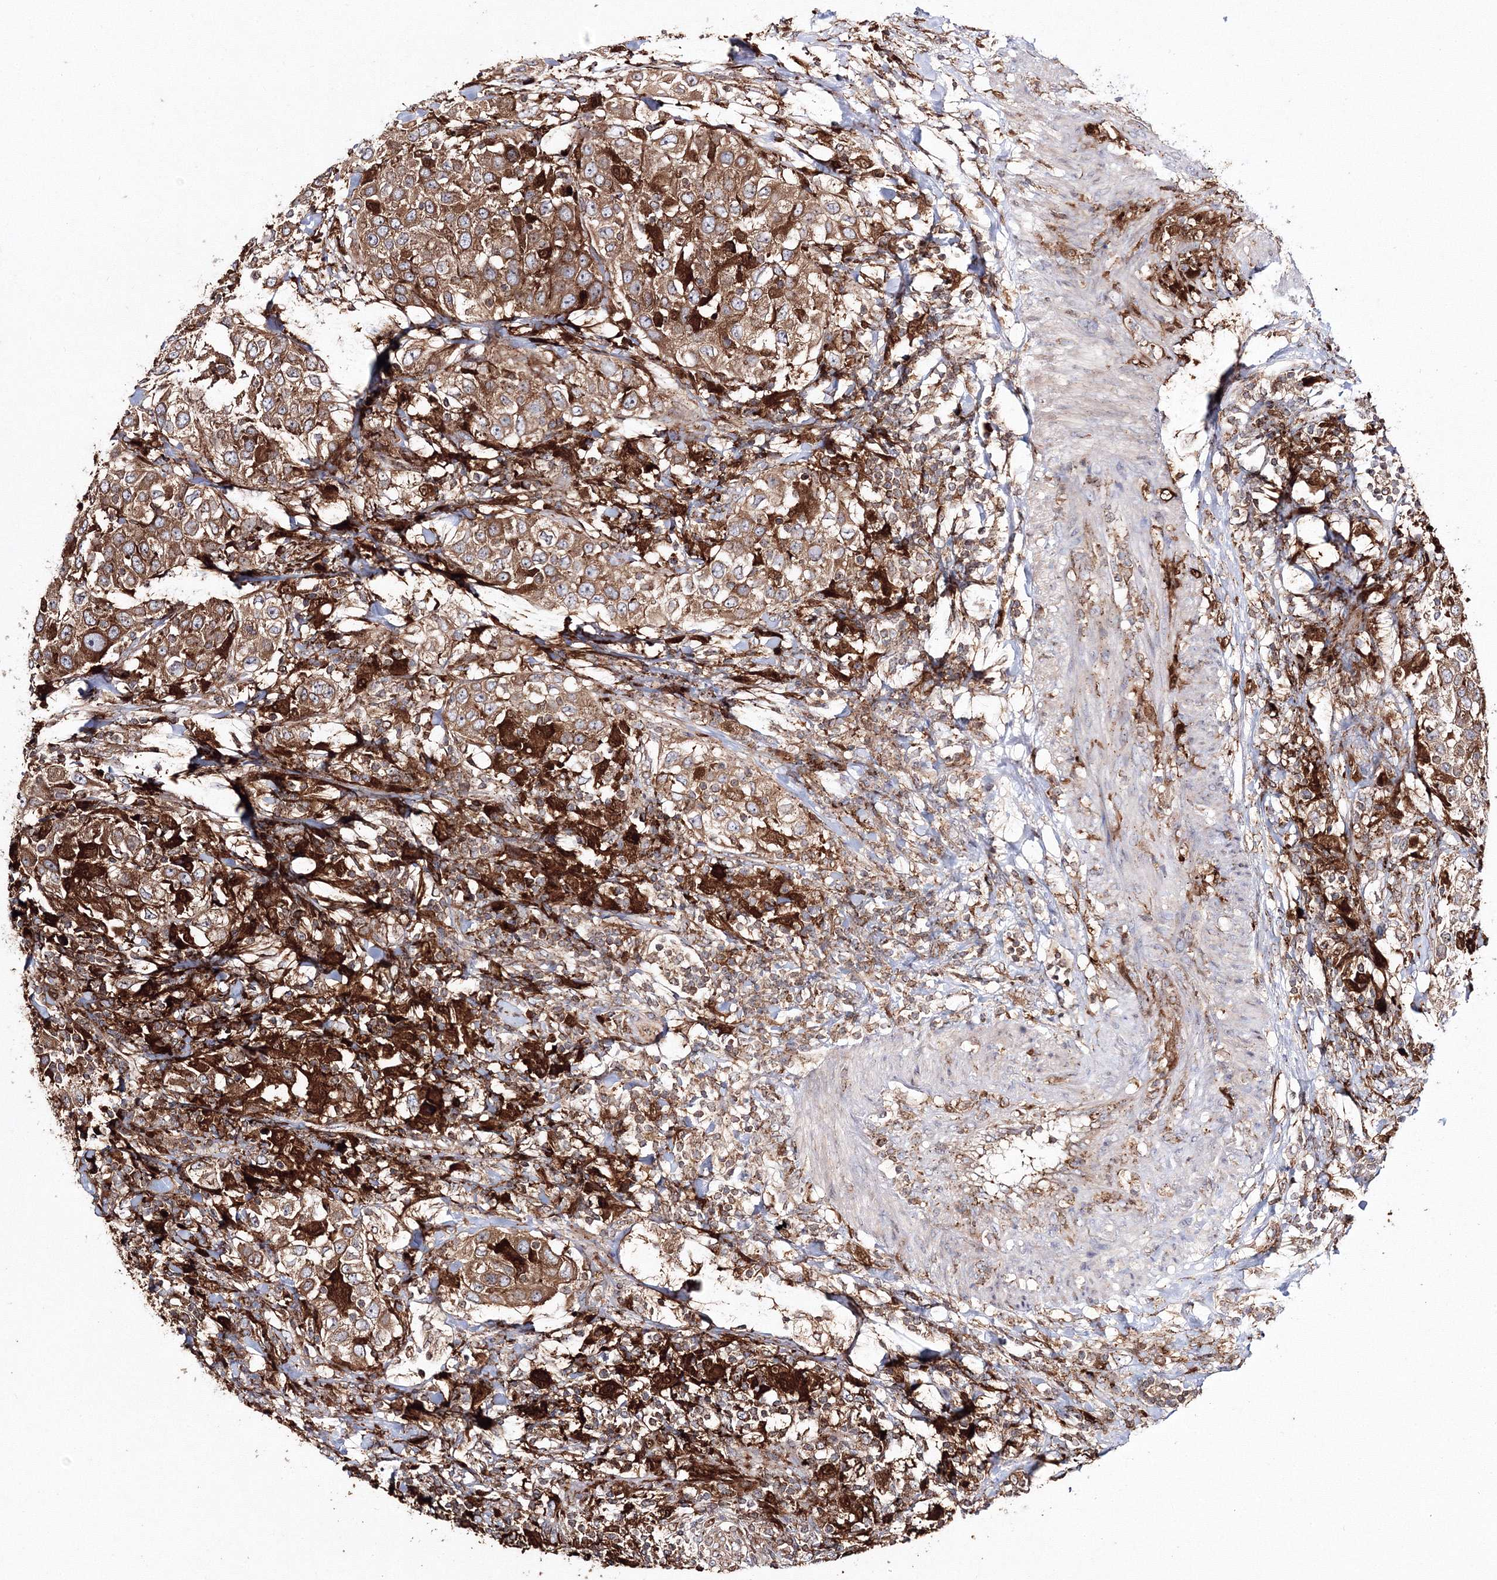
{"staining": {"intensity": "moderate", "quantity": ">75%", "location": "cytoplasmic/membranous"}, "tissue": "urothelial cancer", "cell_type": "Tumor cells", "image_type": "cancer", "snomed": [{"axis": "morphology", "description": "Urothelial carcinoma, High grade"}, {"axis": "topography", "description": "Urinary bladder"}], "caption": "The photomicrograph exhibits staining of high-grade urothelial carcinoma, revealing moderate cytoplasmic/membranous protein staining (brown color) within tumor cells.", "gene": "ARCN1", "patient": {"sex": "female", "age": 80}}